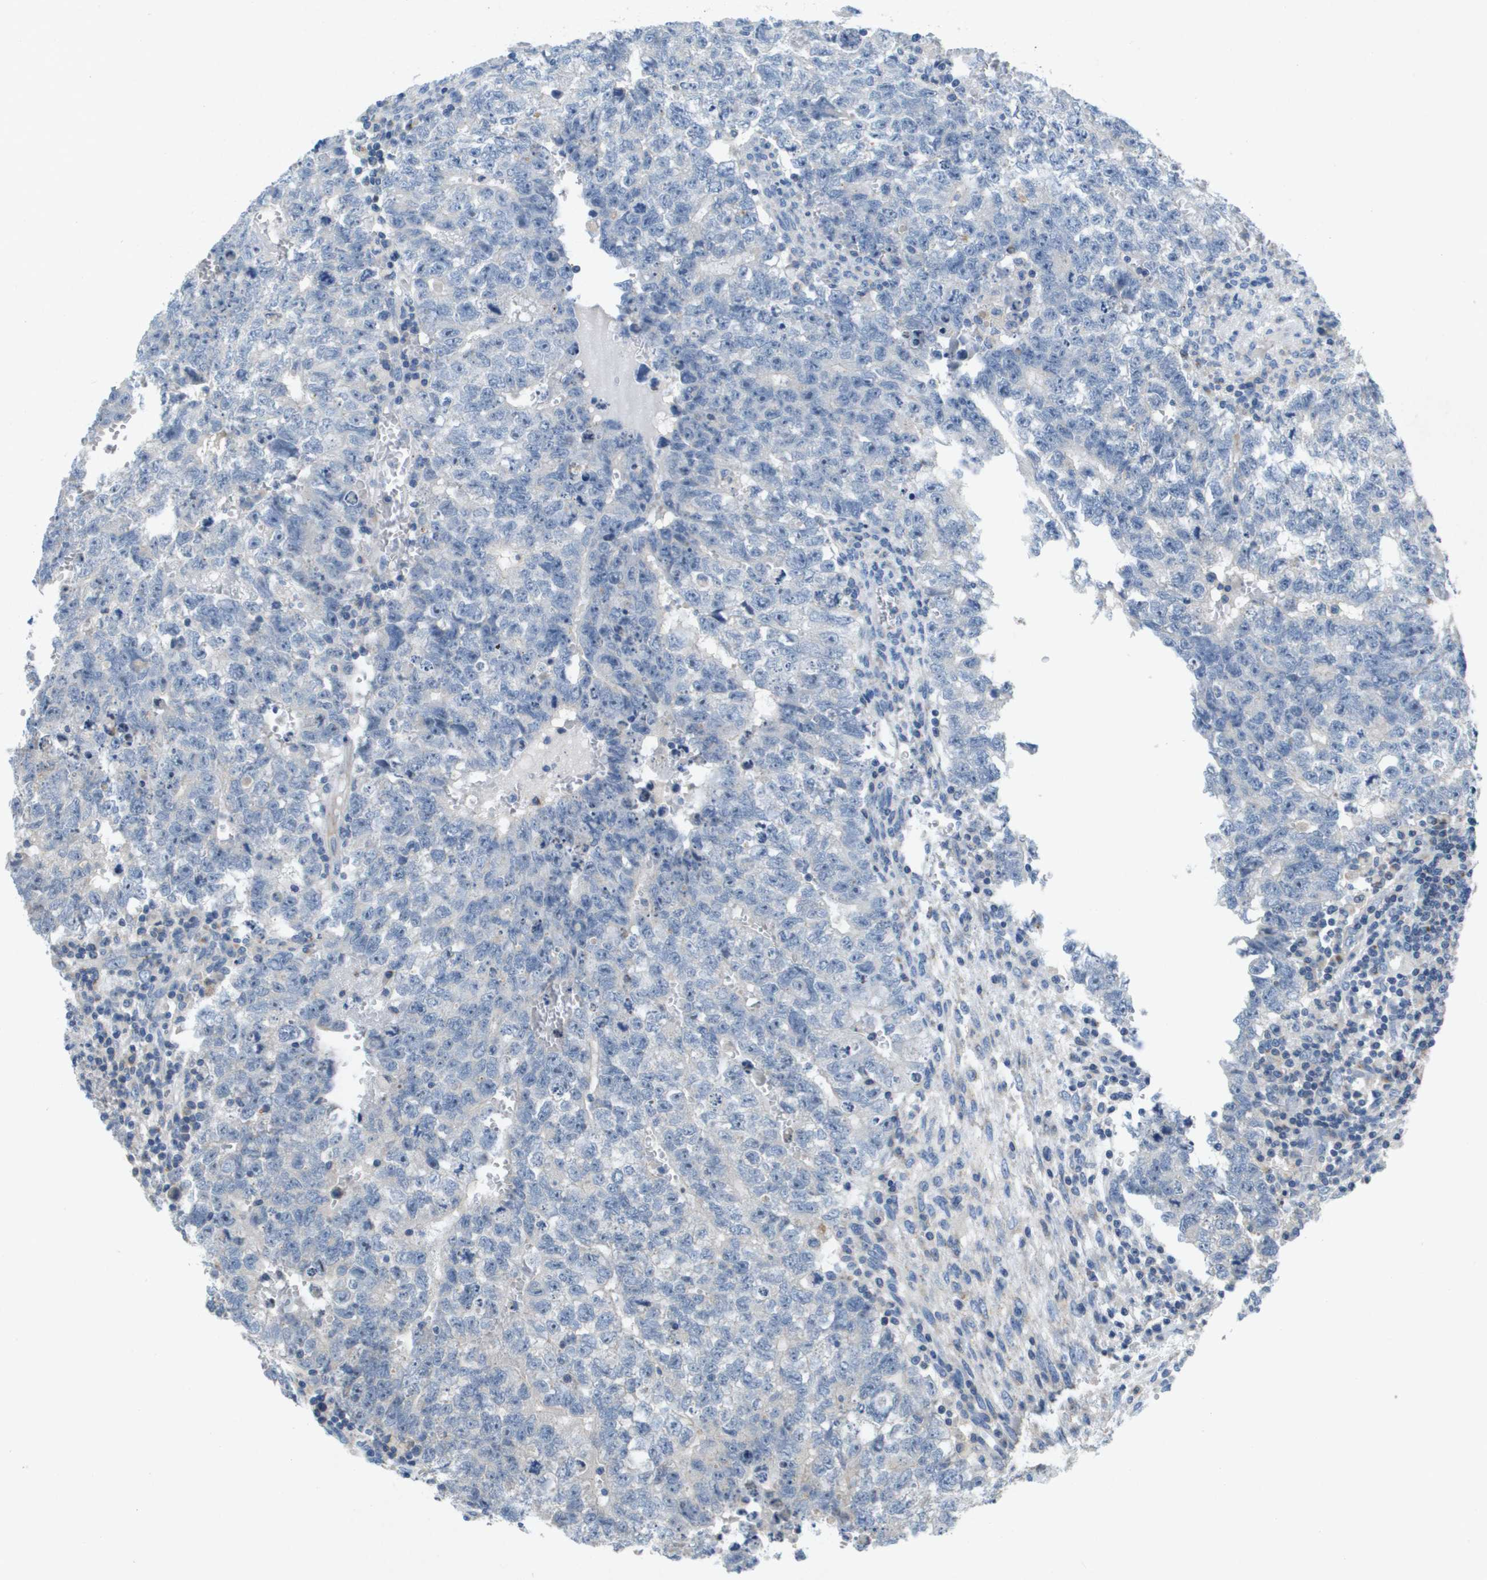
{"staining": {"intensity": "negative", "quantity": "none", "location": "none"}, "tissue": "testis cancer", "cell_type": "Tumor cells", "image_type": "cancer", "snomed": [{"axis": "morphology", "description": "Seminoma, NOS"}, {"axis": "morphology", "description": "Carcinoma, Embryonal, NOS"}, {"axis": "topography", "description": "Testis"}], "caption": "There is no significant expression in tumor cells of testis cancer.", "gene": "B3GNT5", "patient": {"sex": "male", "age": 38}}